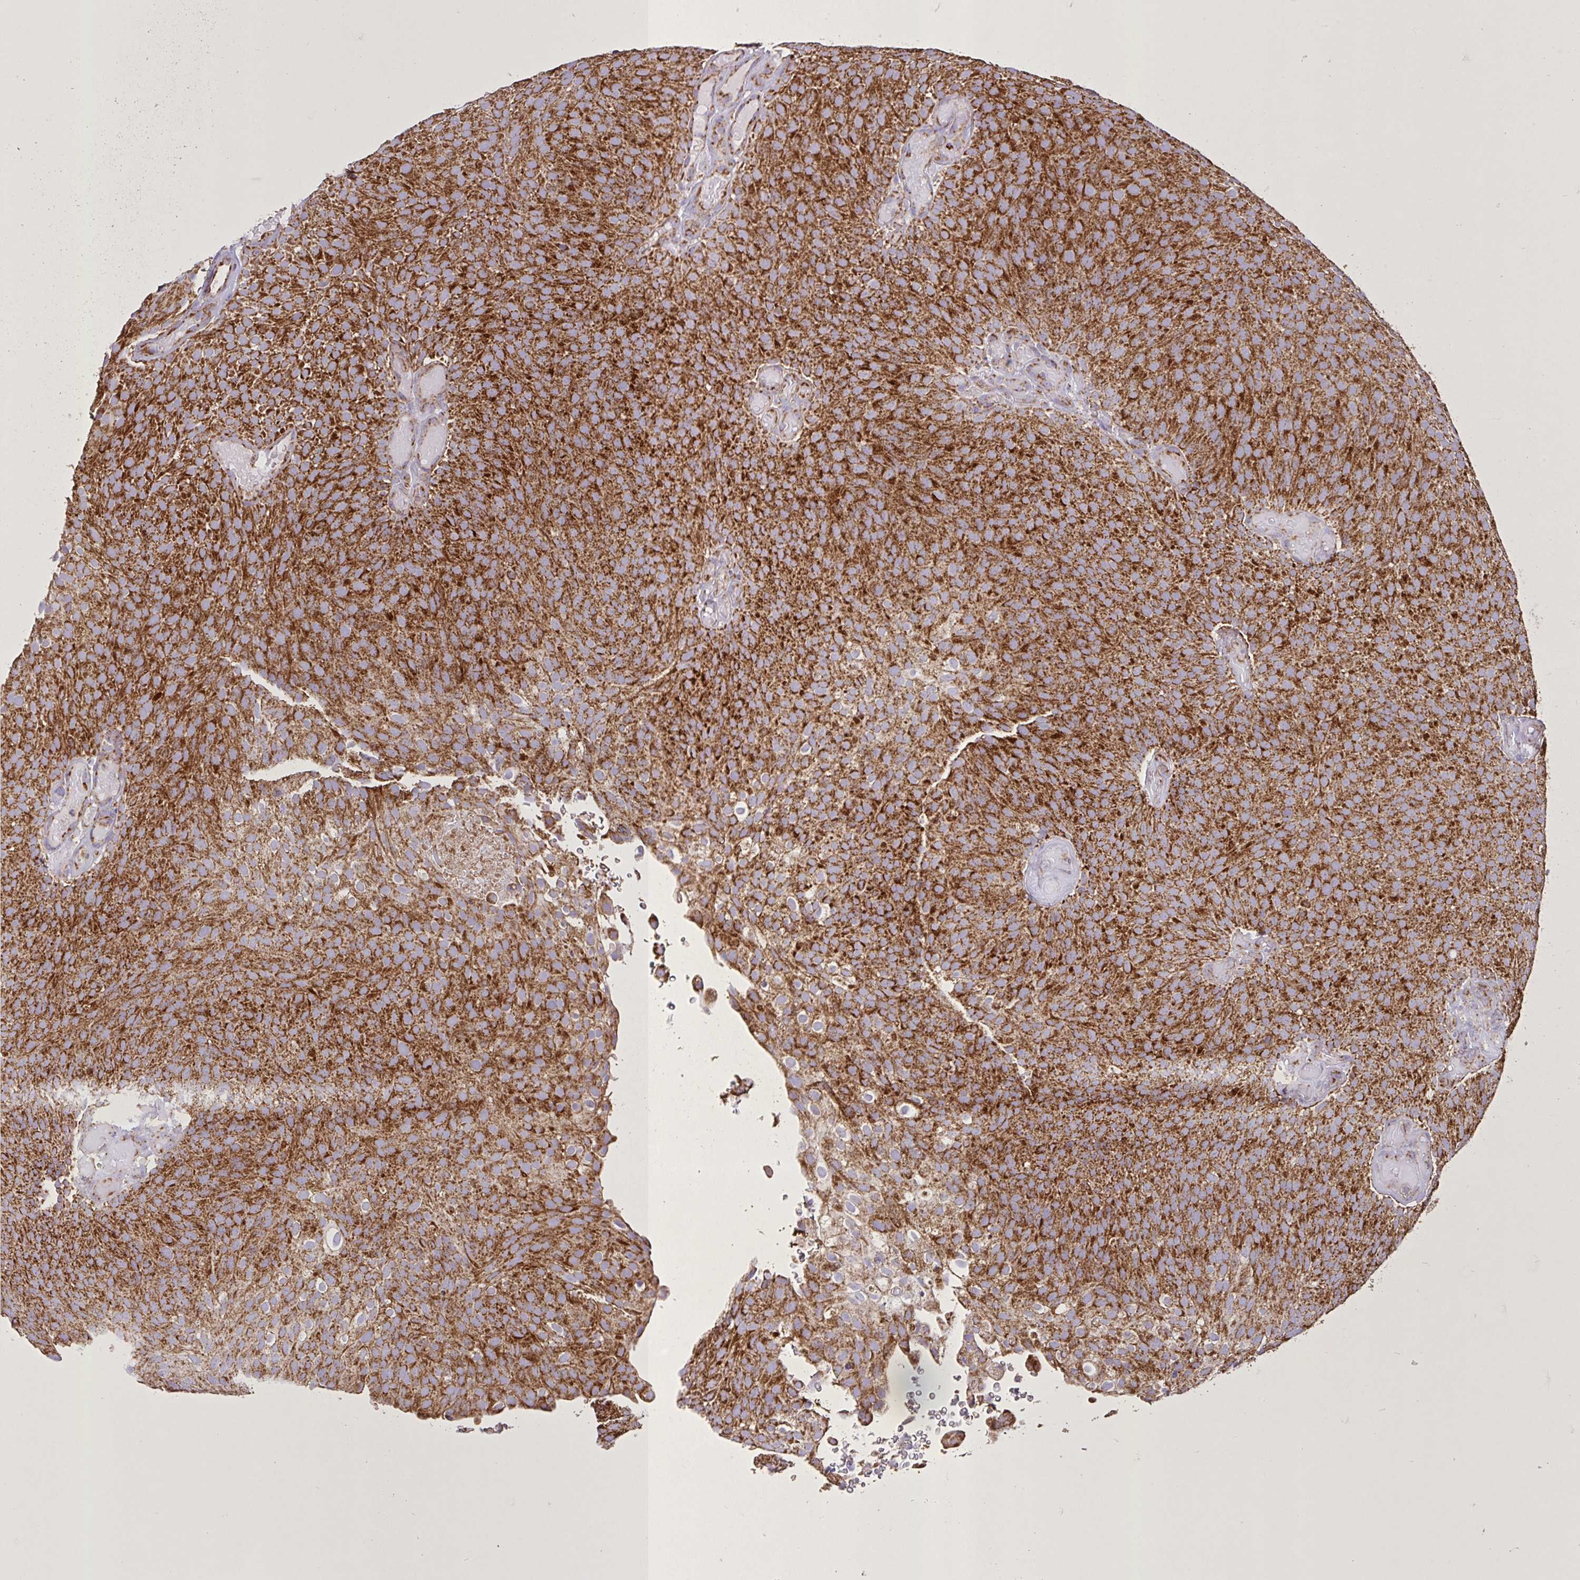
{"staining": {"intensity": "strong", "quantity": ">75%", "location": "cytoplasmic/membranous"}, "tissue": "urothelial cancer", "cell_type": "Tumor cells", "image_type": "cancer", "snomed": [{"axis": "morphology", "description": "Urothelial carcinoma, Low grade"}, {"axis": "topography", "description": "Urinary bladder"}], "caption": "A photomicrograph of urothelial cancer stained for a protein demonstrates strong cytoplasmic/membranous brown staining in tumor cells. Ihc stains the protein of interest in brown and the nuclei are stained blue.", "gene": "AGK", "patient": {"sex": "male", "age": 78}}